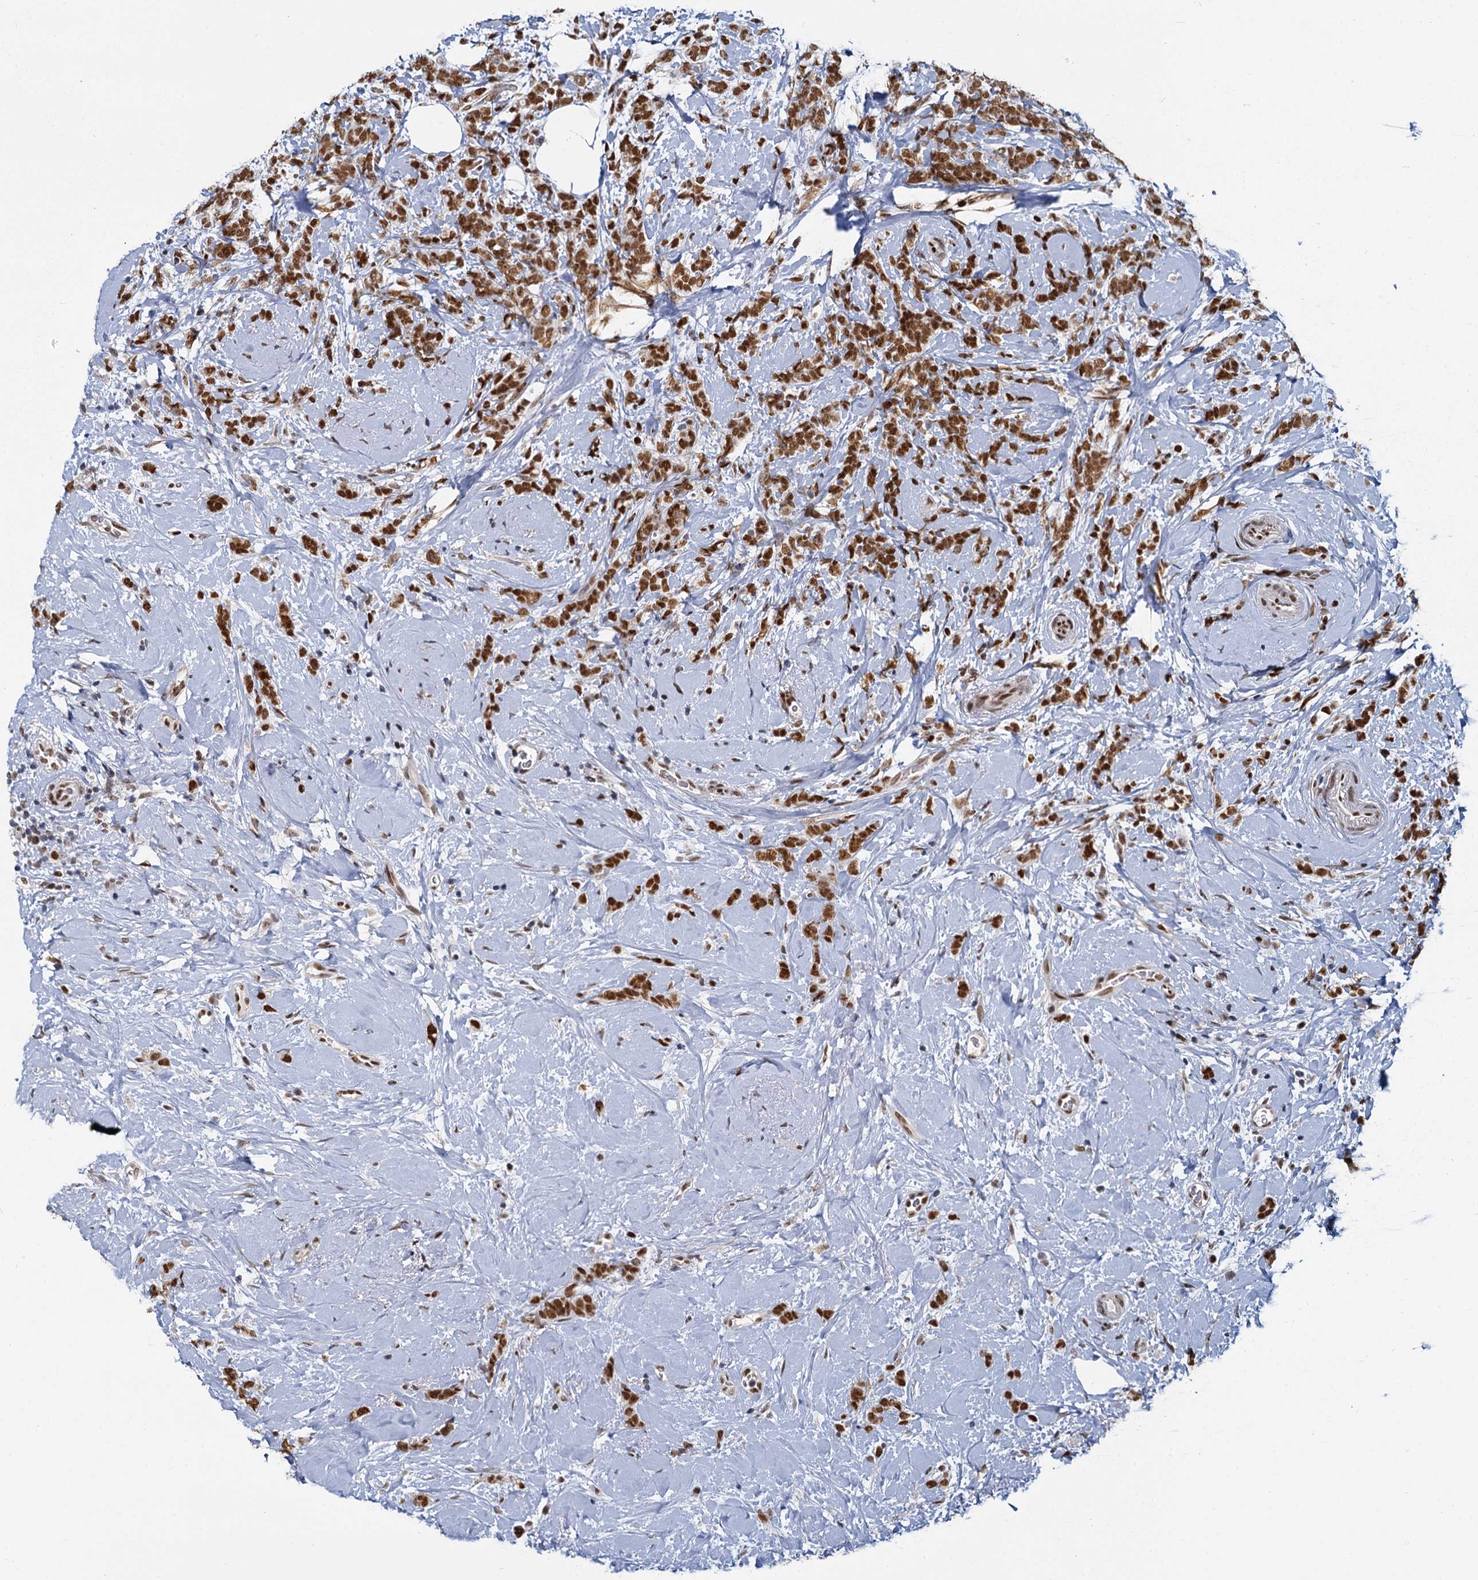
{"staining": {"intensity": "moderate", "quantity": ">75%", "location": "nuclear"}, "tissue": "breast cancer", "cell_type": "Tumor cells", "image_type": "cancer", "snomed": [{"axis": "morphology", "description": "Lobular carcinoma"}, {"axis": "topography", "description": "Breast"}], "caption": "A brown stain highlights moderate nuclear expression of a protein in human breast cancer (lobular carcinoma) tumor cells.", "gene": "RPRD1A", "patient": {"sex": "female", "age": 58}}